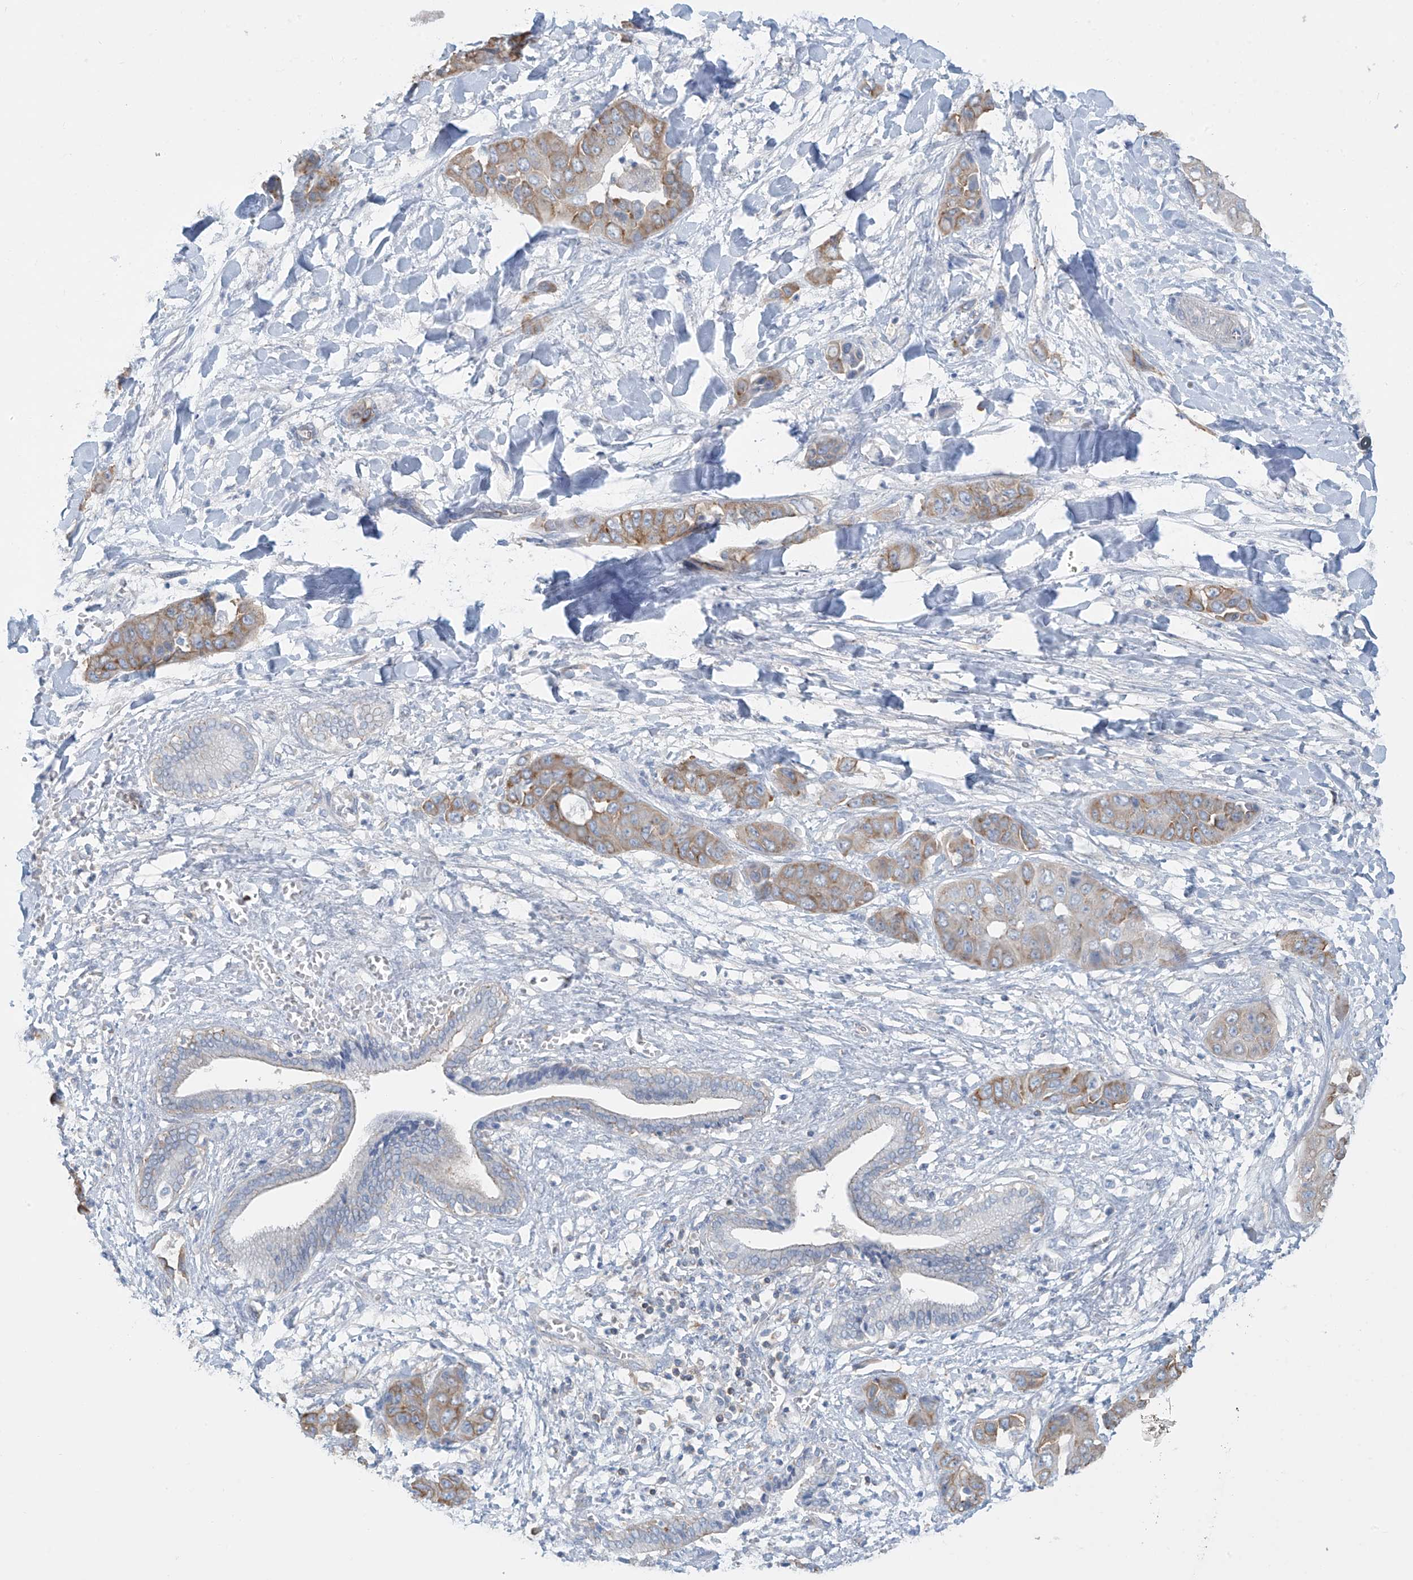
{"staining": {"intensity": "moderate", "quantity": ">75%", "location": "cytoplasmic/membranous"}, "tissue": "liver cancer", "cell_type": "Tumor cells", "image_type": "cancer", "snomed": [{"axis": "morphology", "description": "Cholangiocarcinoma"}, {"axis": "topography", "description": "Liver"}], "caption": "Protein staining of liver cancer (cholangiocarcinoma) tissue reveals moderate cytoplasmic/membranous staining in about >75% of tumor cells.", "gene": "ZNF846", "patient": {"sex": "female", "age": 52}}